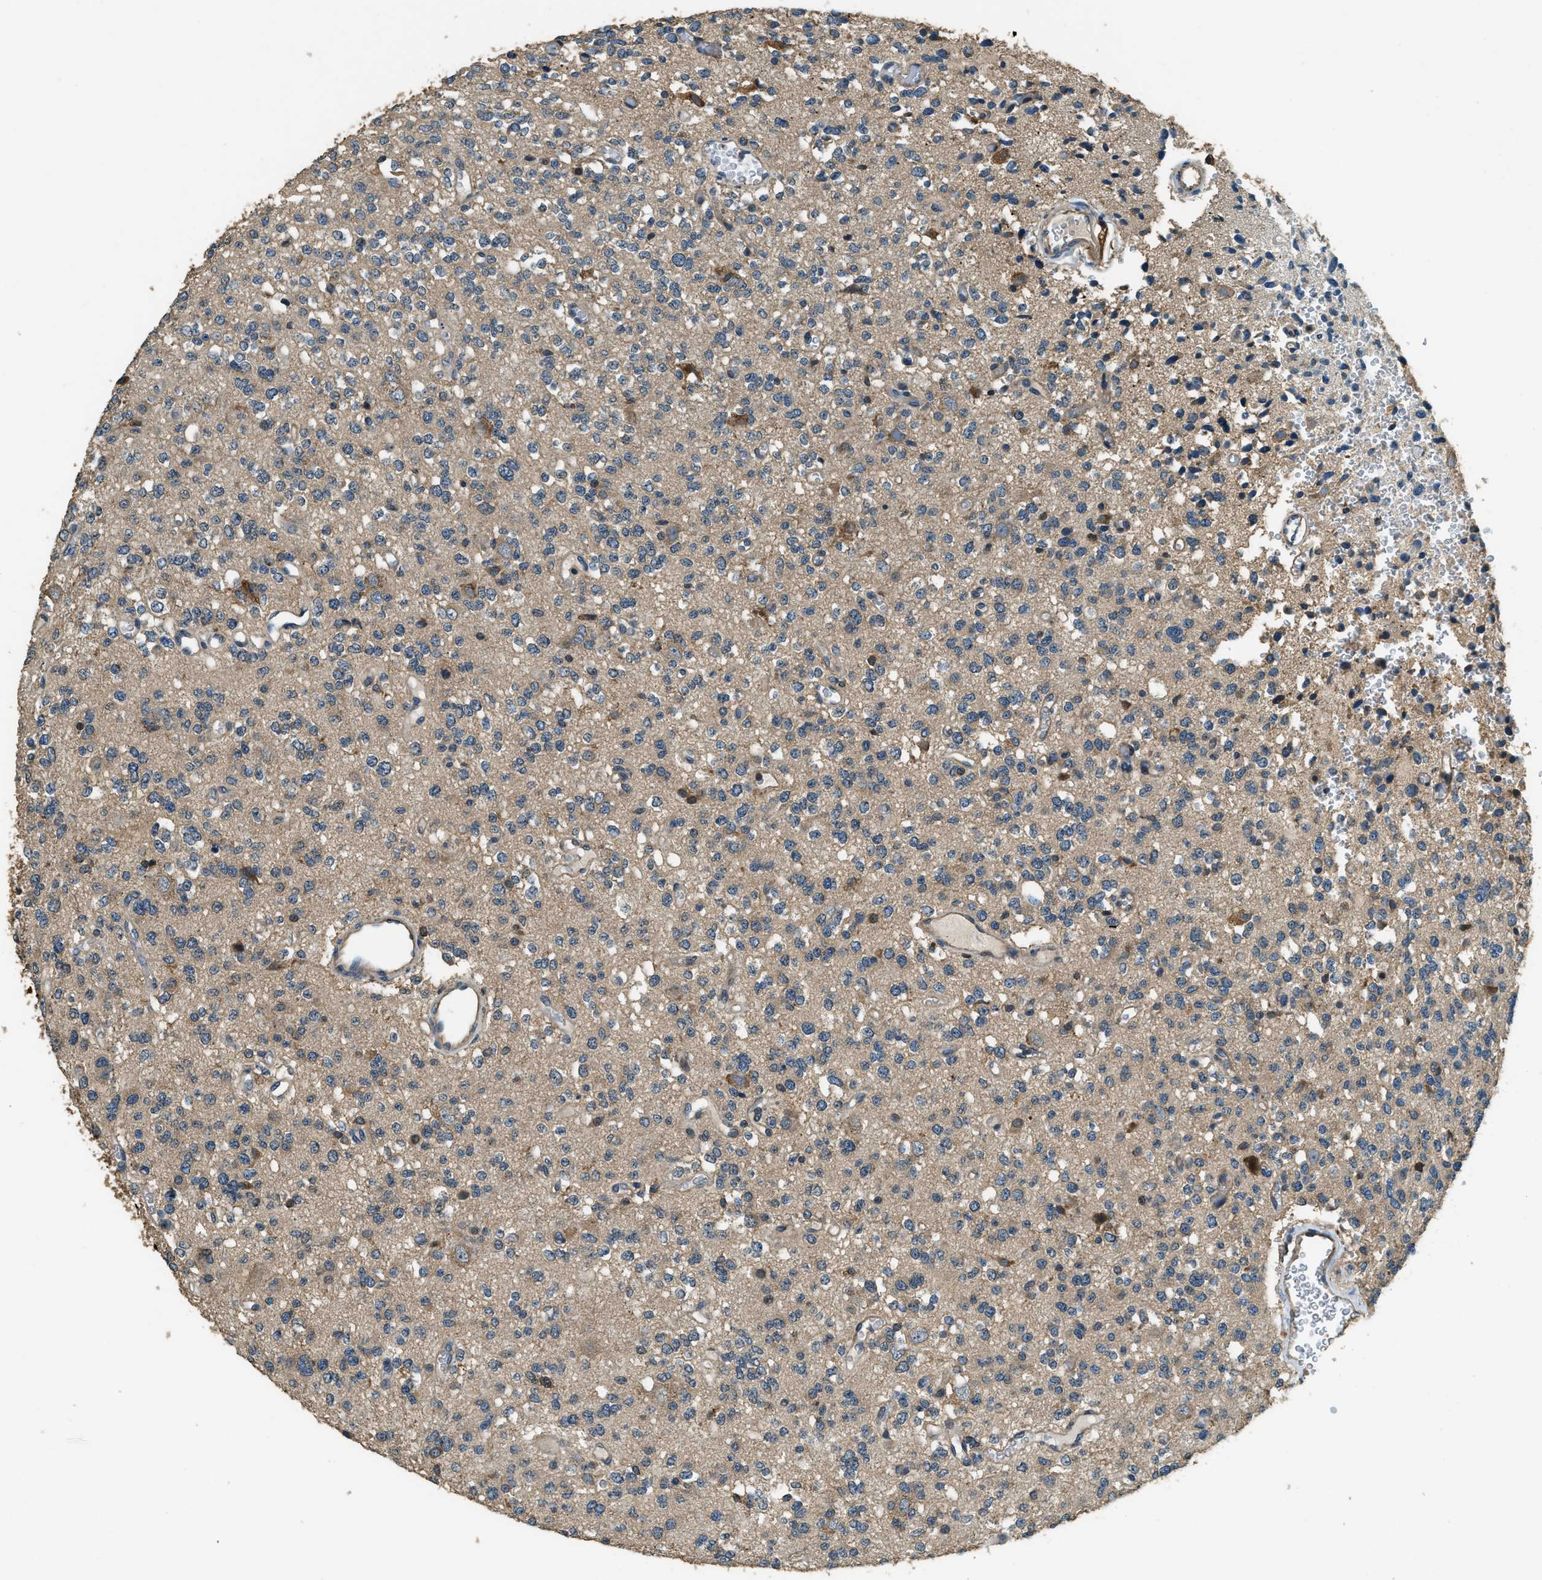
{"staining": {"intensity": "moderate", "quantity": "<25%", "location": "cytoplasmic/membranous"}, "tissue": "glioma", "cell_type": "Tumor cells", "image_type": "cancer", "snomed": [{"axis": "morphology", "description": "Glioma, malignant, Low grade"}, {"axis": "topography", "description": "Brain"}], "caption": "Tumor cells exhibit moderate cytoplasmic/membranous staining in approximately <25% of cells in malignant glioma (low-grade). Using DAB (3,3'-diaminobenzidine) (brown) and hematoxylin (blue) stains, captured at high magnification using brightfield microscopy.", "gene": "ERGIC1", "patient": {"sex": "male", "age": 38}}